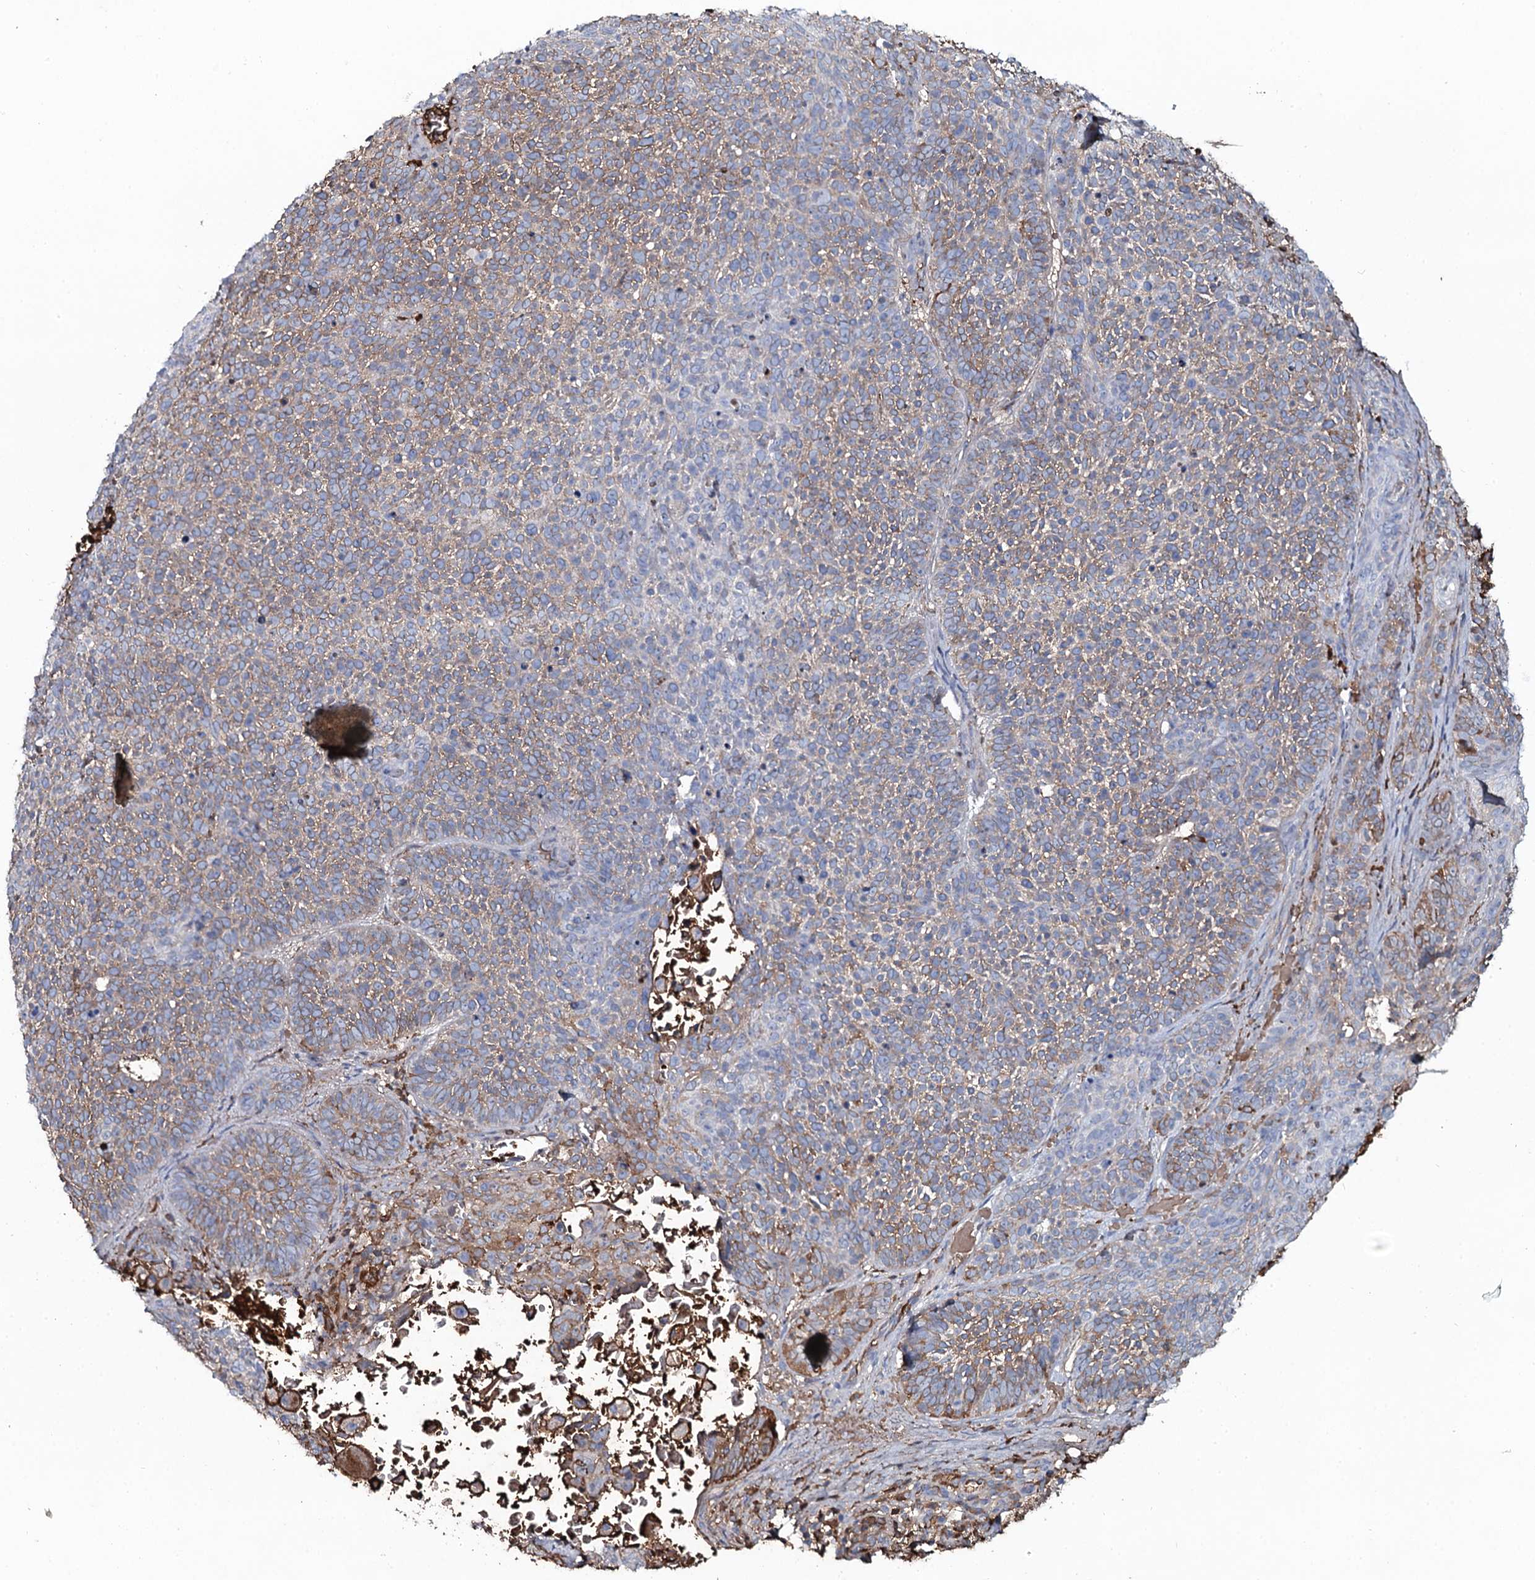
{"staining": {"intensity": "strong", "quantity": "<25%", "location": "cytoplasmic/membranous"}, "tissue": "skin cancer", "cell_type": "Tumor cells", "image_type": "cancer", "snomed": [{"axis": "morphology", "description": "Basal cell carcinoma"}, {"axis": "topography", "description": "Skin"}], "caption": "Brown immunohistochemical staining in skin cancer (basal cell carcinoma) demonstrates strong cytoplasmic/membranous positivity in about <25% of tumor cells. (DAB IHC with brightfield microscopy, high magnification).", "gene": "EDN1", "patient": {"sex": "male", "age": 85}}